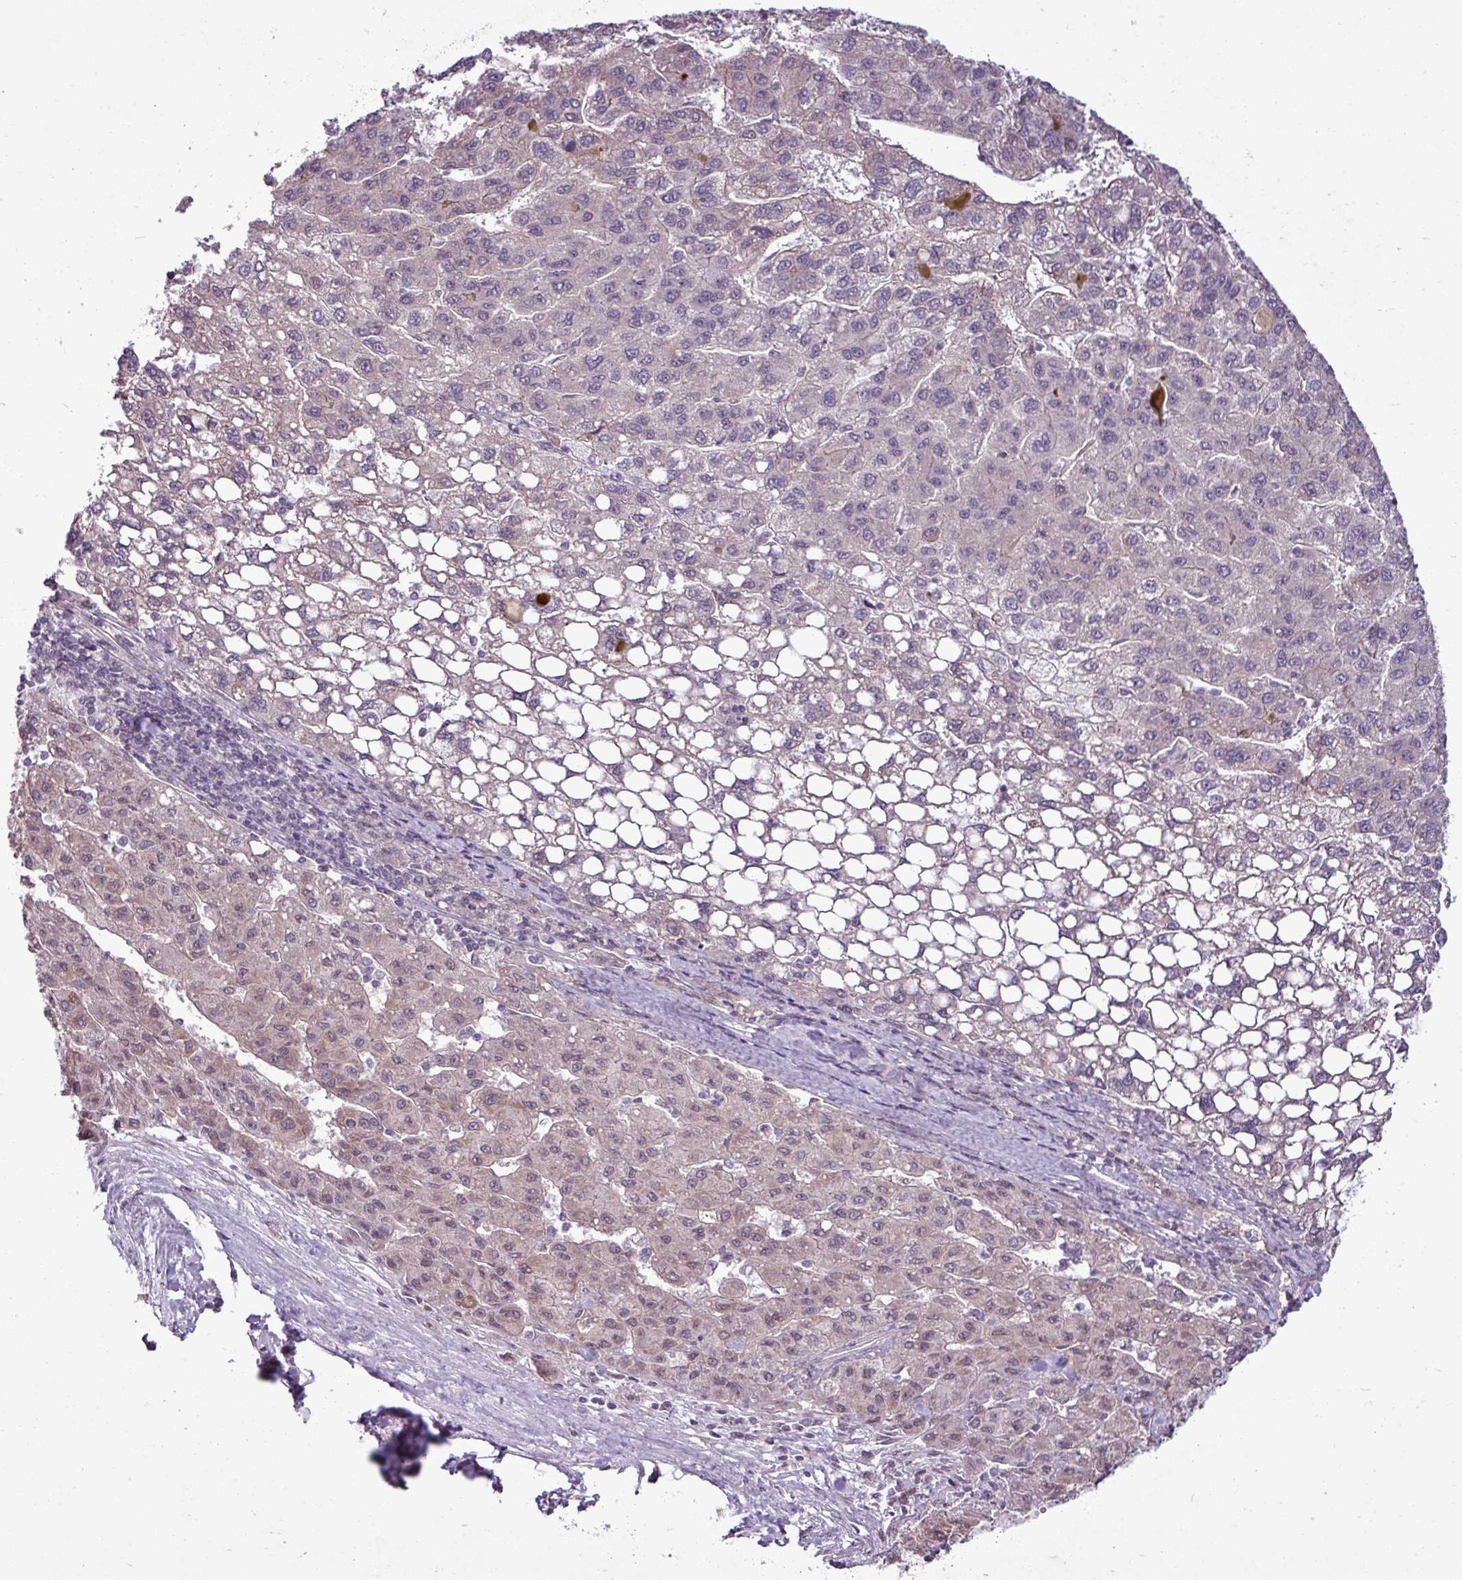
{"staining": {"intensity": "weak", "quantity": "<25%", "location": "cytoplasmic/membranous,nuclear"}, "tissue": "liver cancer", "cell_type": "Tumor cells", "image_type": "cancer", "snomed": [{"axis": "morphology", "description": "Carcinoma, Hepatocellular, NOS"}, {"axis": "topography", "description": "Liver"}], "caption": "The immunohistochemistry (IHC) histopathology image has no significant staining in tumor cells of liver cancer (hepatocellular carcinoma) tissue. (DAB (3,3'-diaminobenzidine) immunohistochemistry visualized using brightfield microscopy, high magnification).", "gene": "GPT2", "patient": {"sex": "female", "age": 82}}